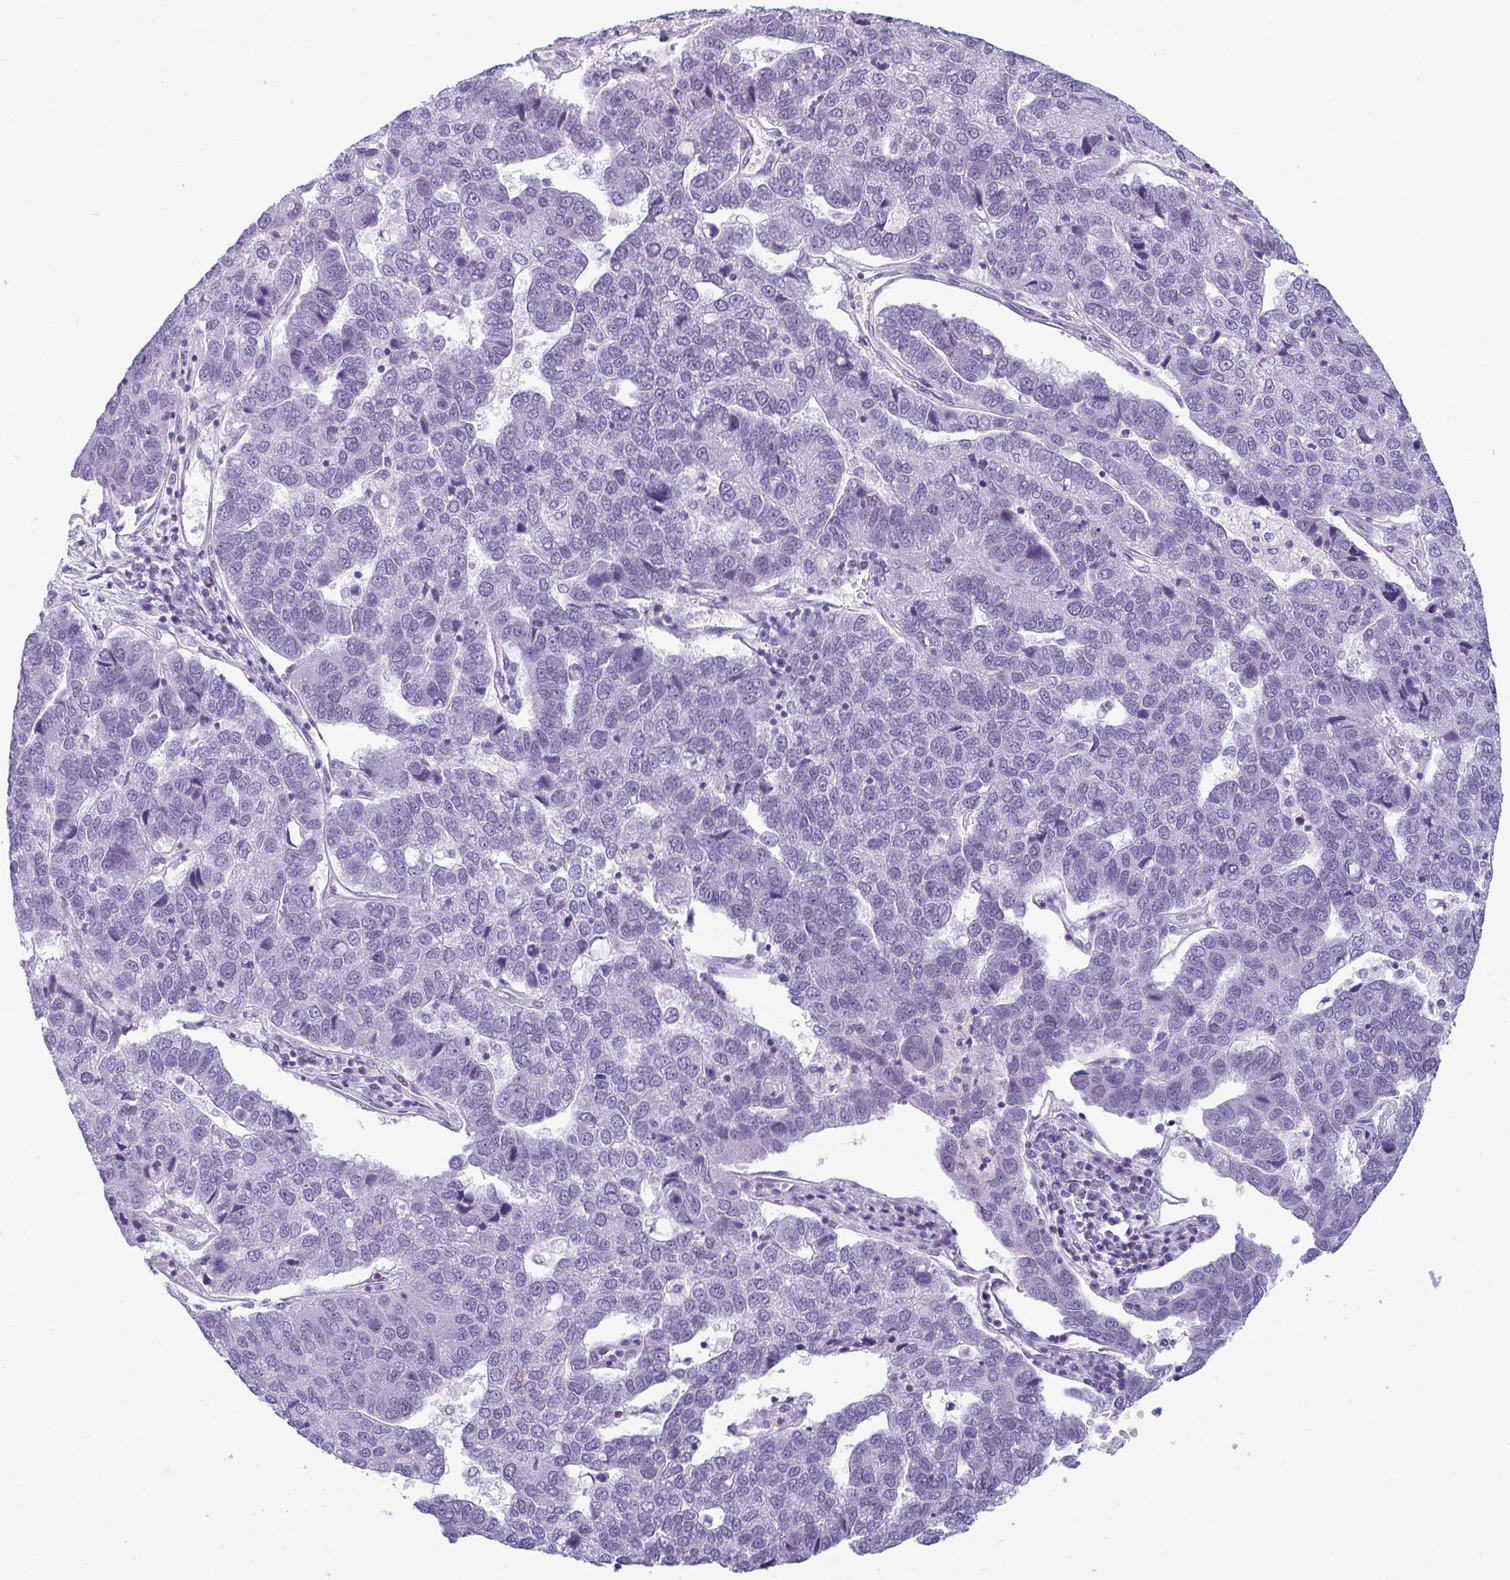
{"staining": {"intensity": "negative", "quantity": "none", "location": "none"}, "tissue": "pancreatic cancer", "cell_type": "Tumor cells", "image_type": "cancer", "snomed": [{"axis": "morphology", "description": "Adenocarcinoma, NOS"}, {"axis": "topography", "description": "Pancreas"}], "caption": "Pancreatic cancer (adenocarcinoma) stained for a protein using IHC reveals no expression tumor cells.", "gene": "SUZ12", "patient": {"sex": "female", "age": 61}}